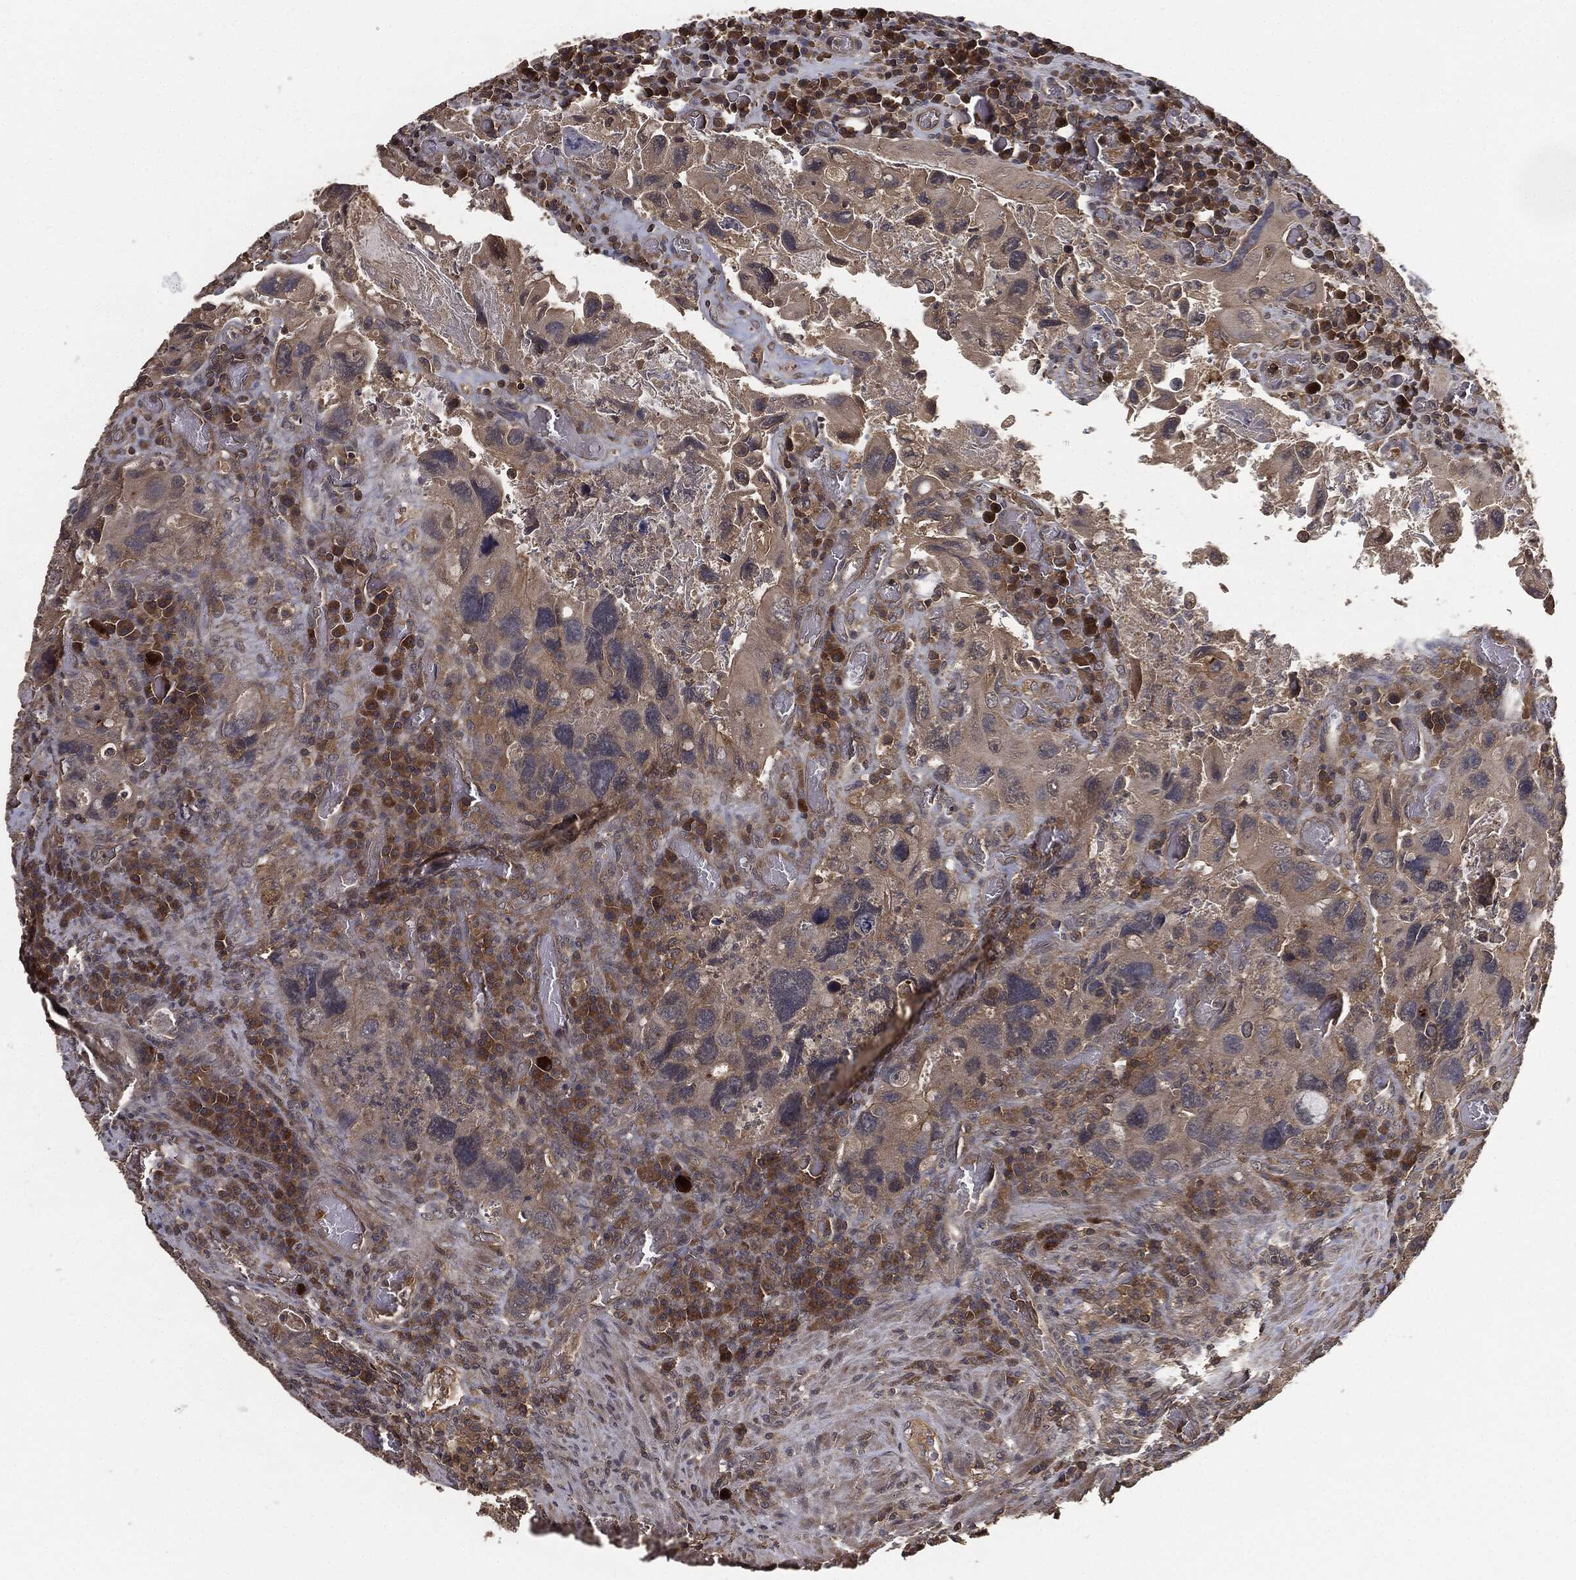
{"staining": {"intensity": "moderate", "quantity": "<25%", "location": "cytoplasmic/membranous"}, "tissue": "colorectal cancer", "cell_type": "Tumor cells", "image_type": "cancer", "snomed": [{"axis": "morphology", "description": "Adenocarcinoma, NOS"}, {"axis": "topography", "description": "Rectum"}], "caption": "This photomicrograph demonstrates immunohistochemistry staining of human colorectal cancer (adenocarcinoma), with low moderate cytoplasmic/membranous positivity in about <25% of tumor cells.", "gene": "ERBIN", "patient": {"sex": "male", "age": 62}}